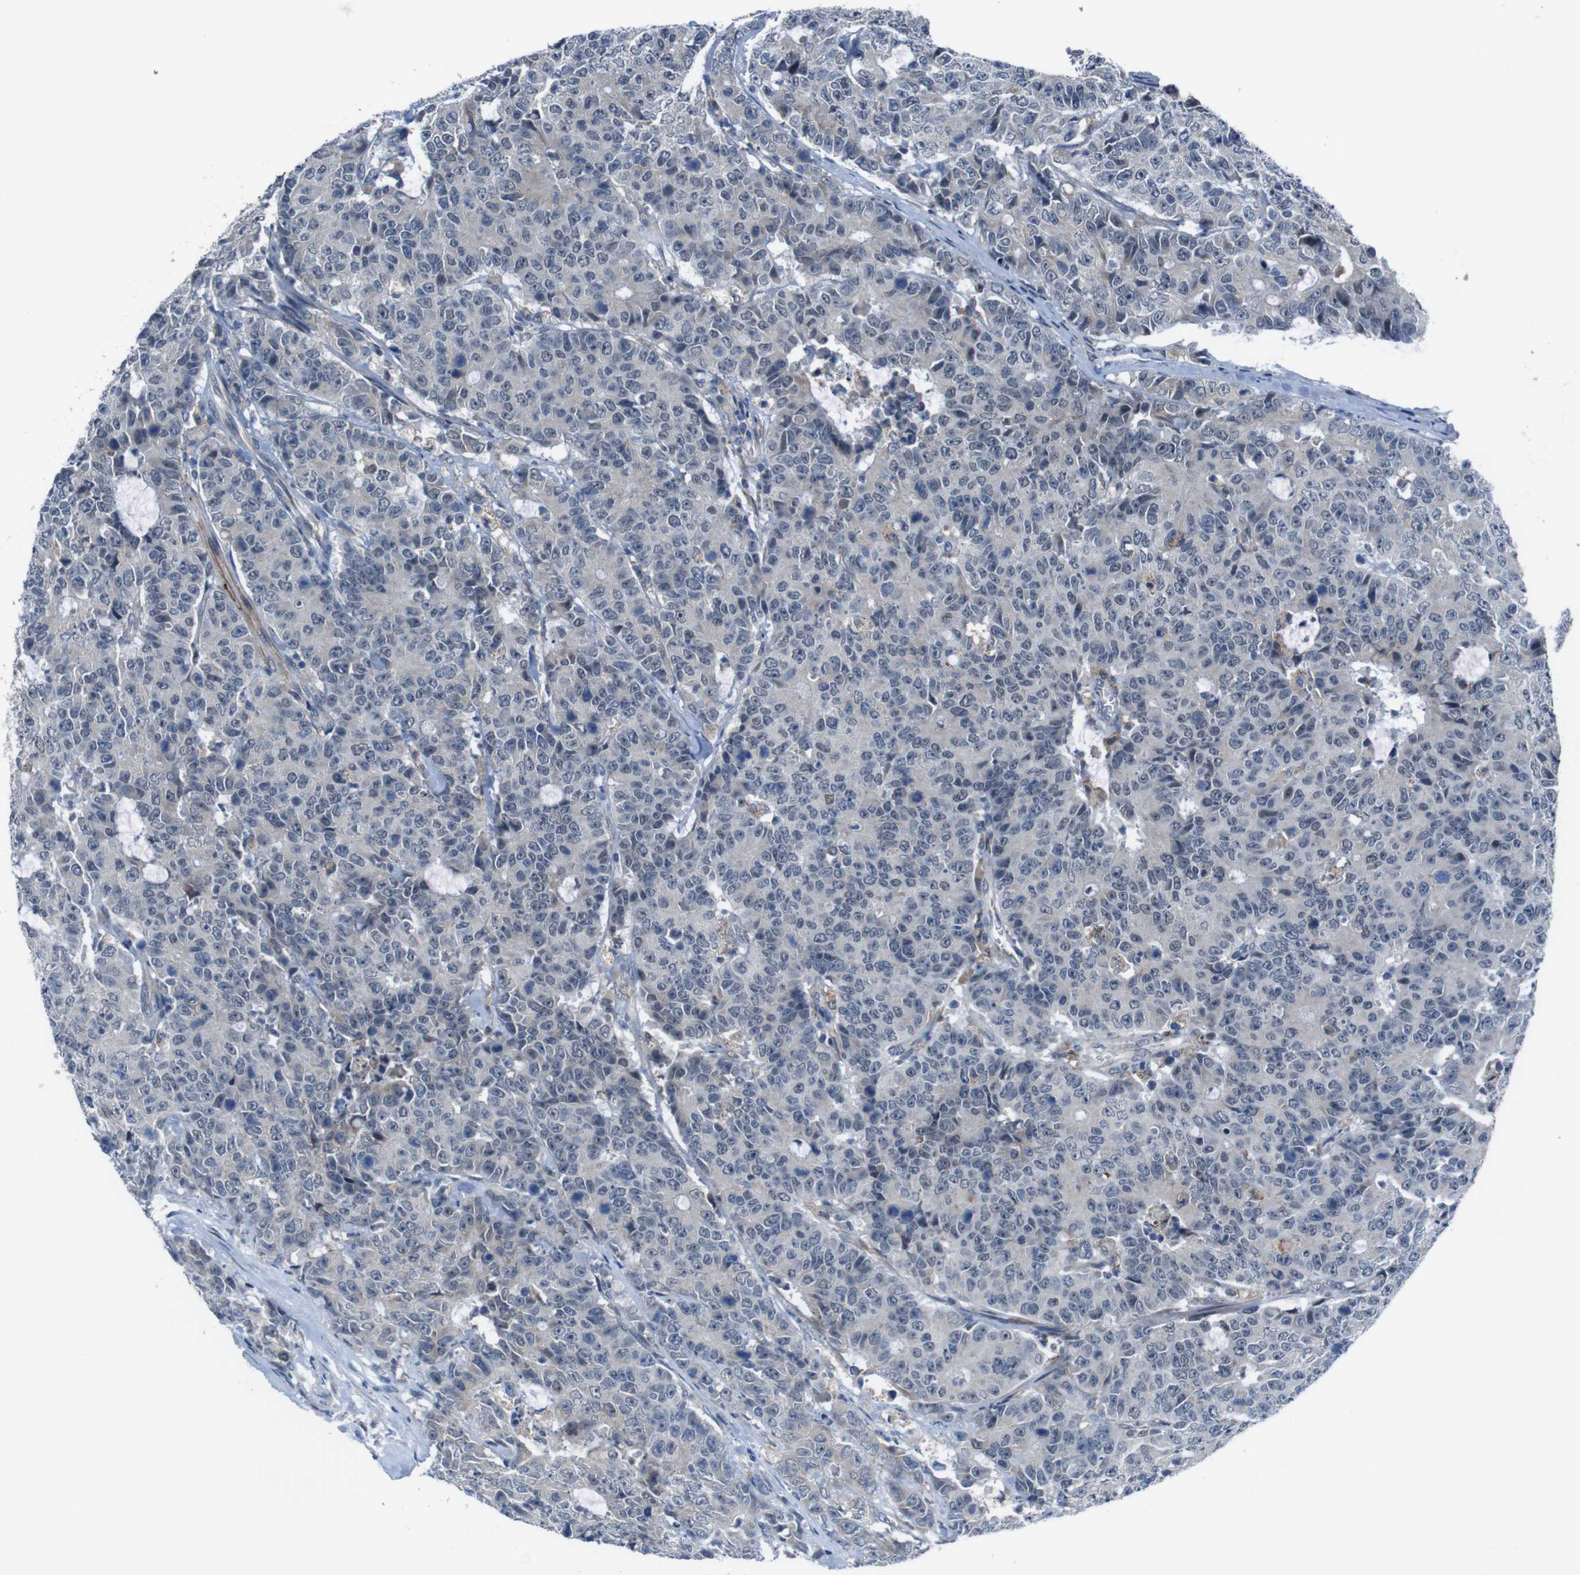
{"staining": {"intensity": "weak", "quantity": "<25%", "location": "cytoplasmic/membranous"}, "tissue": "colorectal cancer", "cell_type": "Tumor cells", "image_type": "cancer", "snomed": [{"axis": "morphology", "description": "Adenocarcinoma, NOS"}, {"axis": "topography", "description": "Colon"}], "caption": "IHC of colorectal adenocarcinoma demonstrates no staining in tumor cells.", "gene": "CDH22", "patient": {"sex": "female", "age": 86}}